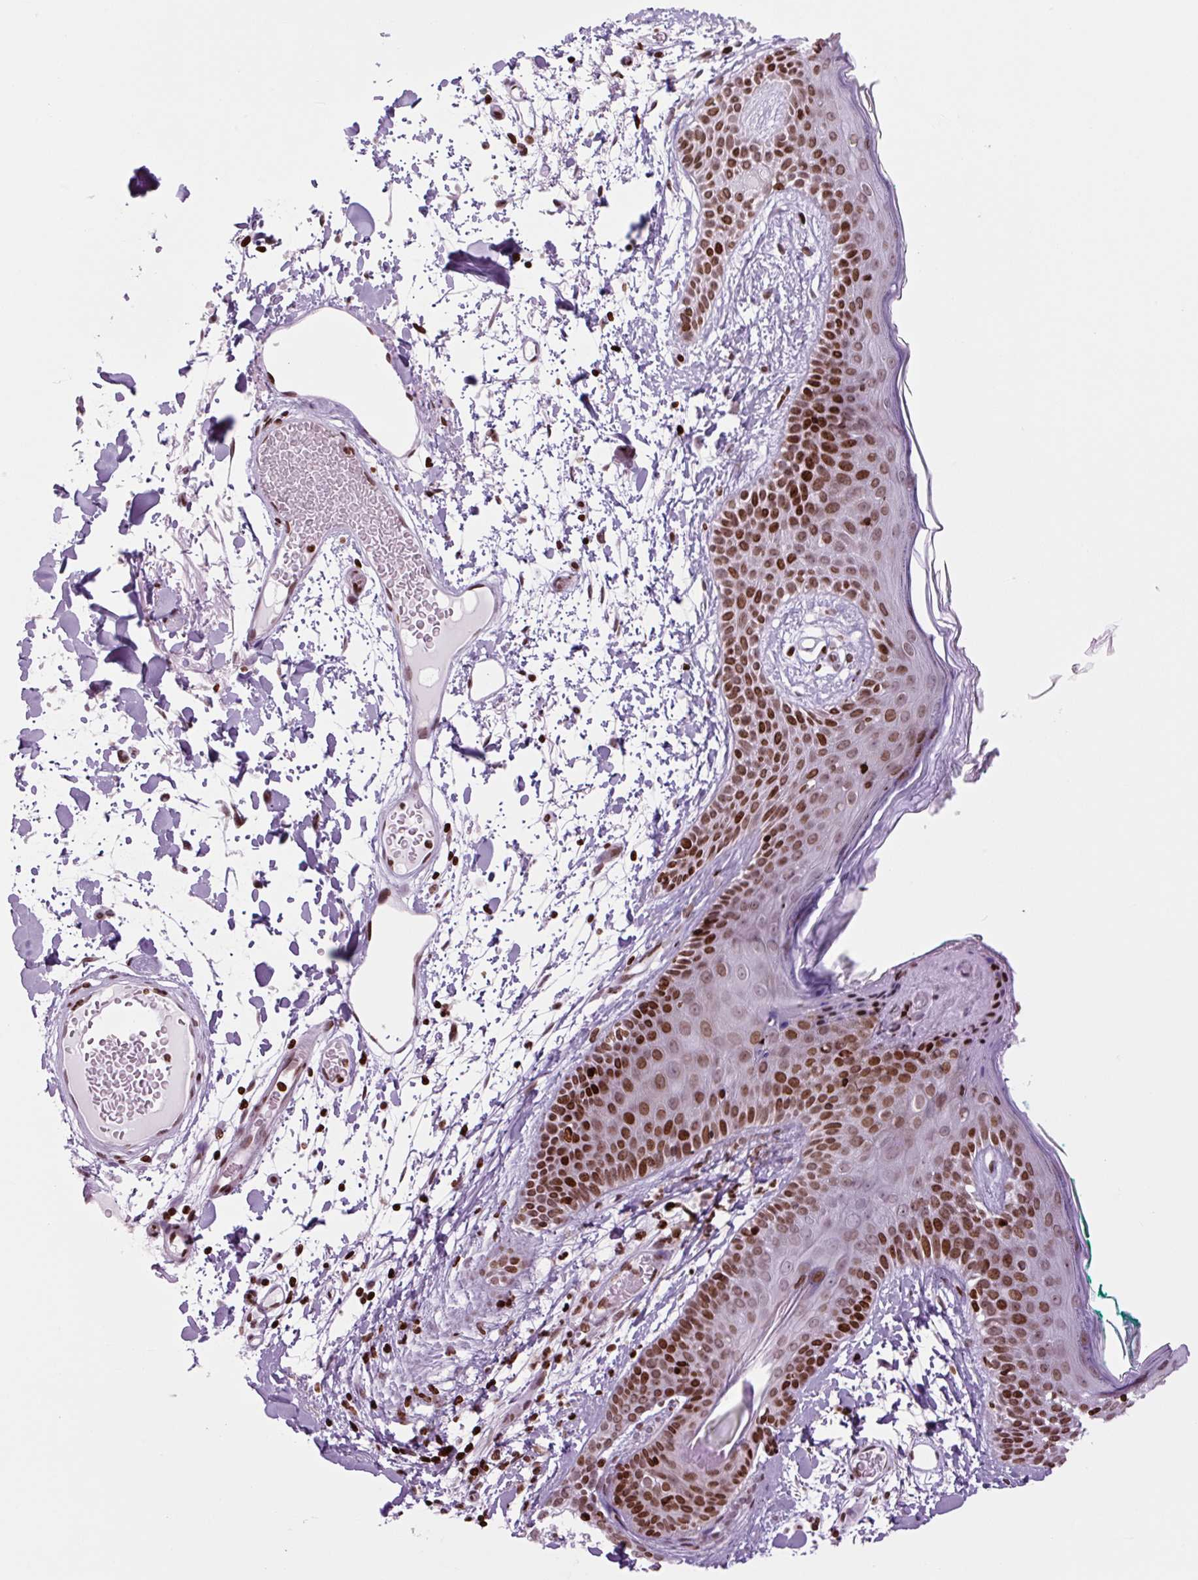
{"staining": {"intensity": "moderate", "quantity": ">75%", "location": "nuclear"}, "tissue": "skin", "cell_type": "Fibroblasts", "image_type": "normal", "snomed": [{"axis": "morphology", "description": "Normal tissue, NOS"}, {"axis": "topography", "description": "Skin"}], "caption": "Protein analysis of normal skin exhibits moderate nuclear expression in about >75% of fibroblasts.", "gene": "H1", "patient": {"sex": "male", "age": 79}}